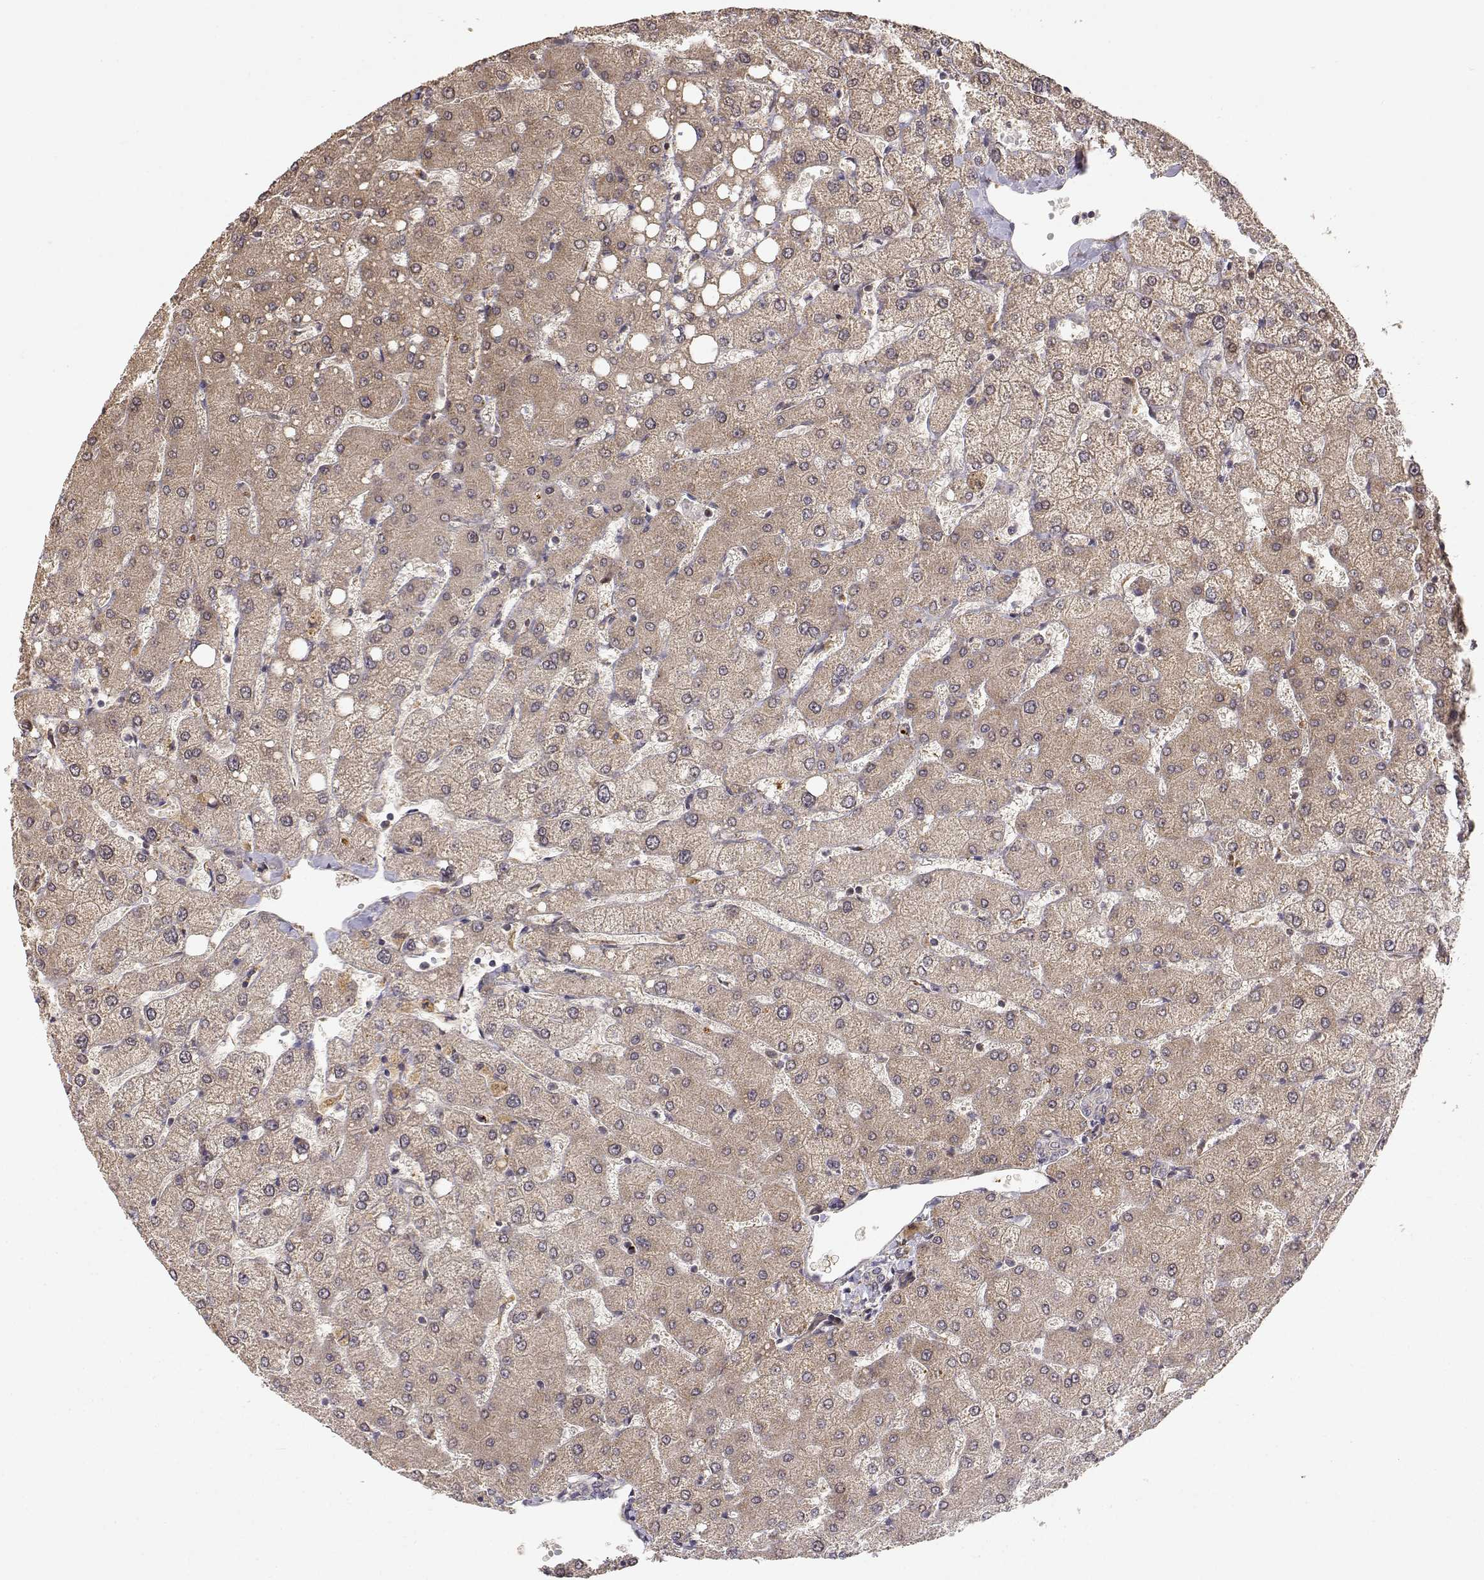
{"staining": {"intensity": "negative", "quantity": "none", "location": "none"}, "tissue": "liver", "cell_type": "Cholangiocytes", "image_type": "normal", "snomed": [{"axis": "morphology", "description": "Normal tissue, NOS"}, {"axis": "topography", "description": "Liver"}], "caption": "High magnification brightfield microscopy of normal liver stained with DAB (3,3'-diaminobenzidine) (brown) and counterstained with hematoxylin (blue): cholangiocytes show no significant expression. (Brightfield microscopy of DAB (3,3'-diaminobenzidine) immunohistochemistry at high magnification).", "gene": "PICK1", "patient": {"sex": "female", "age": 54}}